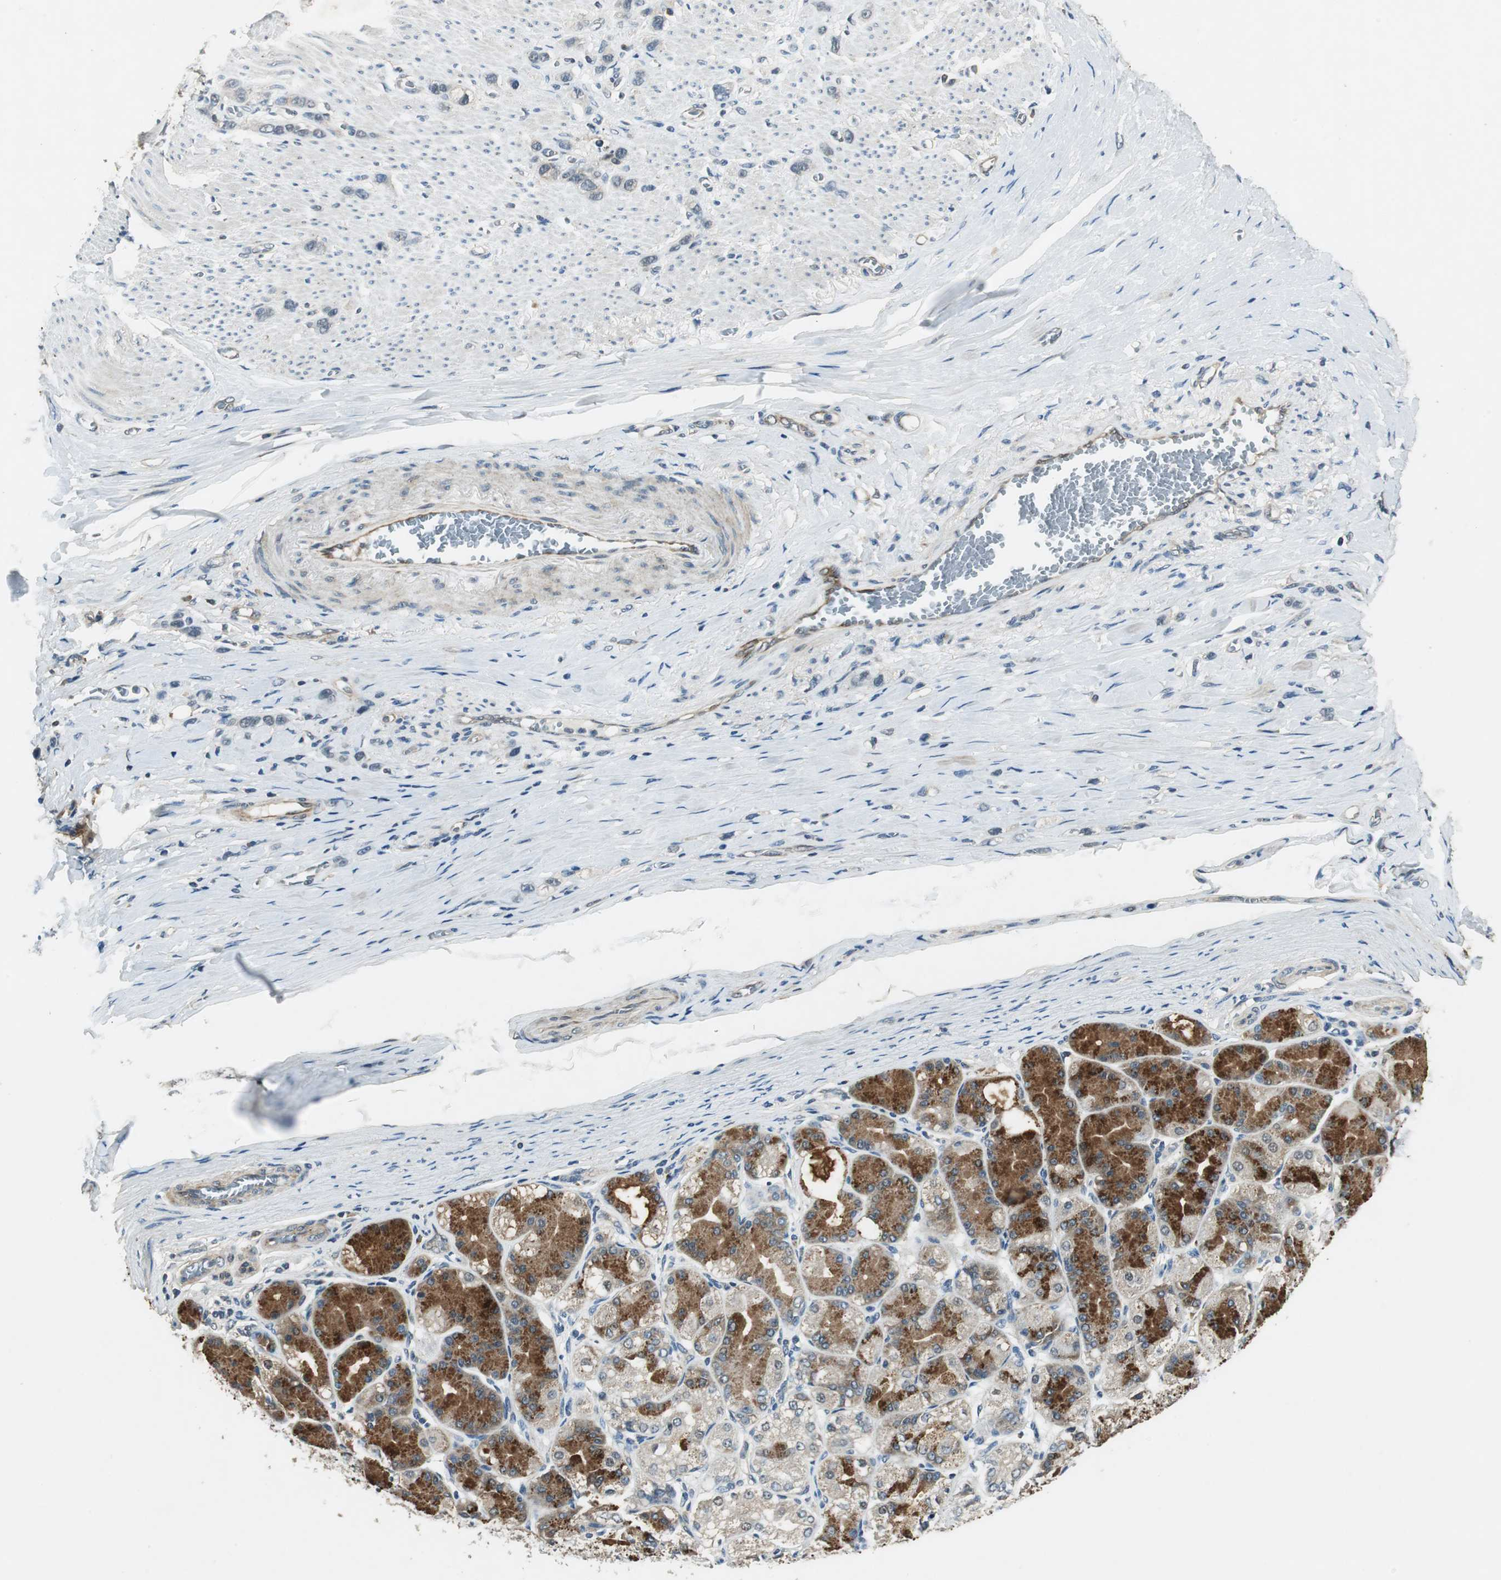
{"staining": {"intensity": "weak", "quantity": "<25%", "location": "cytoplasmic/membranous"}, "tissue": "stomach cancer", "cell_type": "Tumor cells", "image_type": "cancer", "snomed": [{"axis": "morphology", "description": "Normal tissue, NOS"}, {"axis": "morphology", "description": "Adenocarcinoma, NOS"}, {"axis": "morphology", "description": "Adenocarcinoma, High grade"}, {"axis": "topography", "description": "Stomach, upper"}, {"axis": "topography", "description": "Stomach"}], "caption": "Immunohistochemistry (IHC) of stomach cancer (adenocarcinoma) exhibits no staining in tumor cells.", "gene": "PSMB4", "patient": {"sex": "female", "age": 65}}